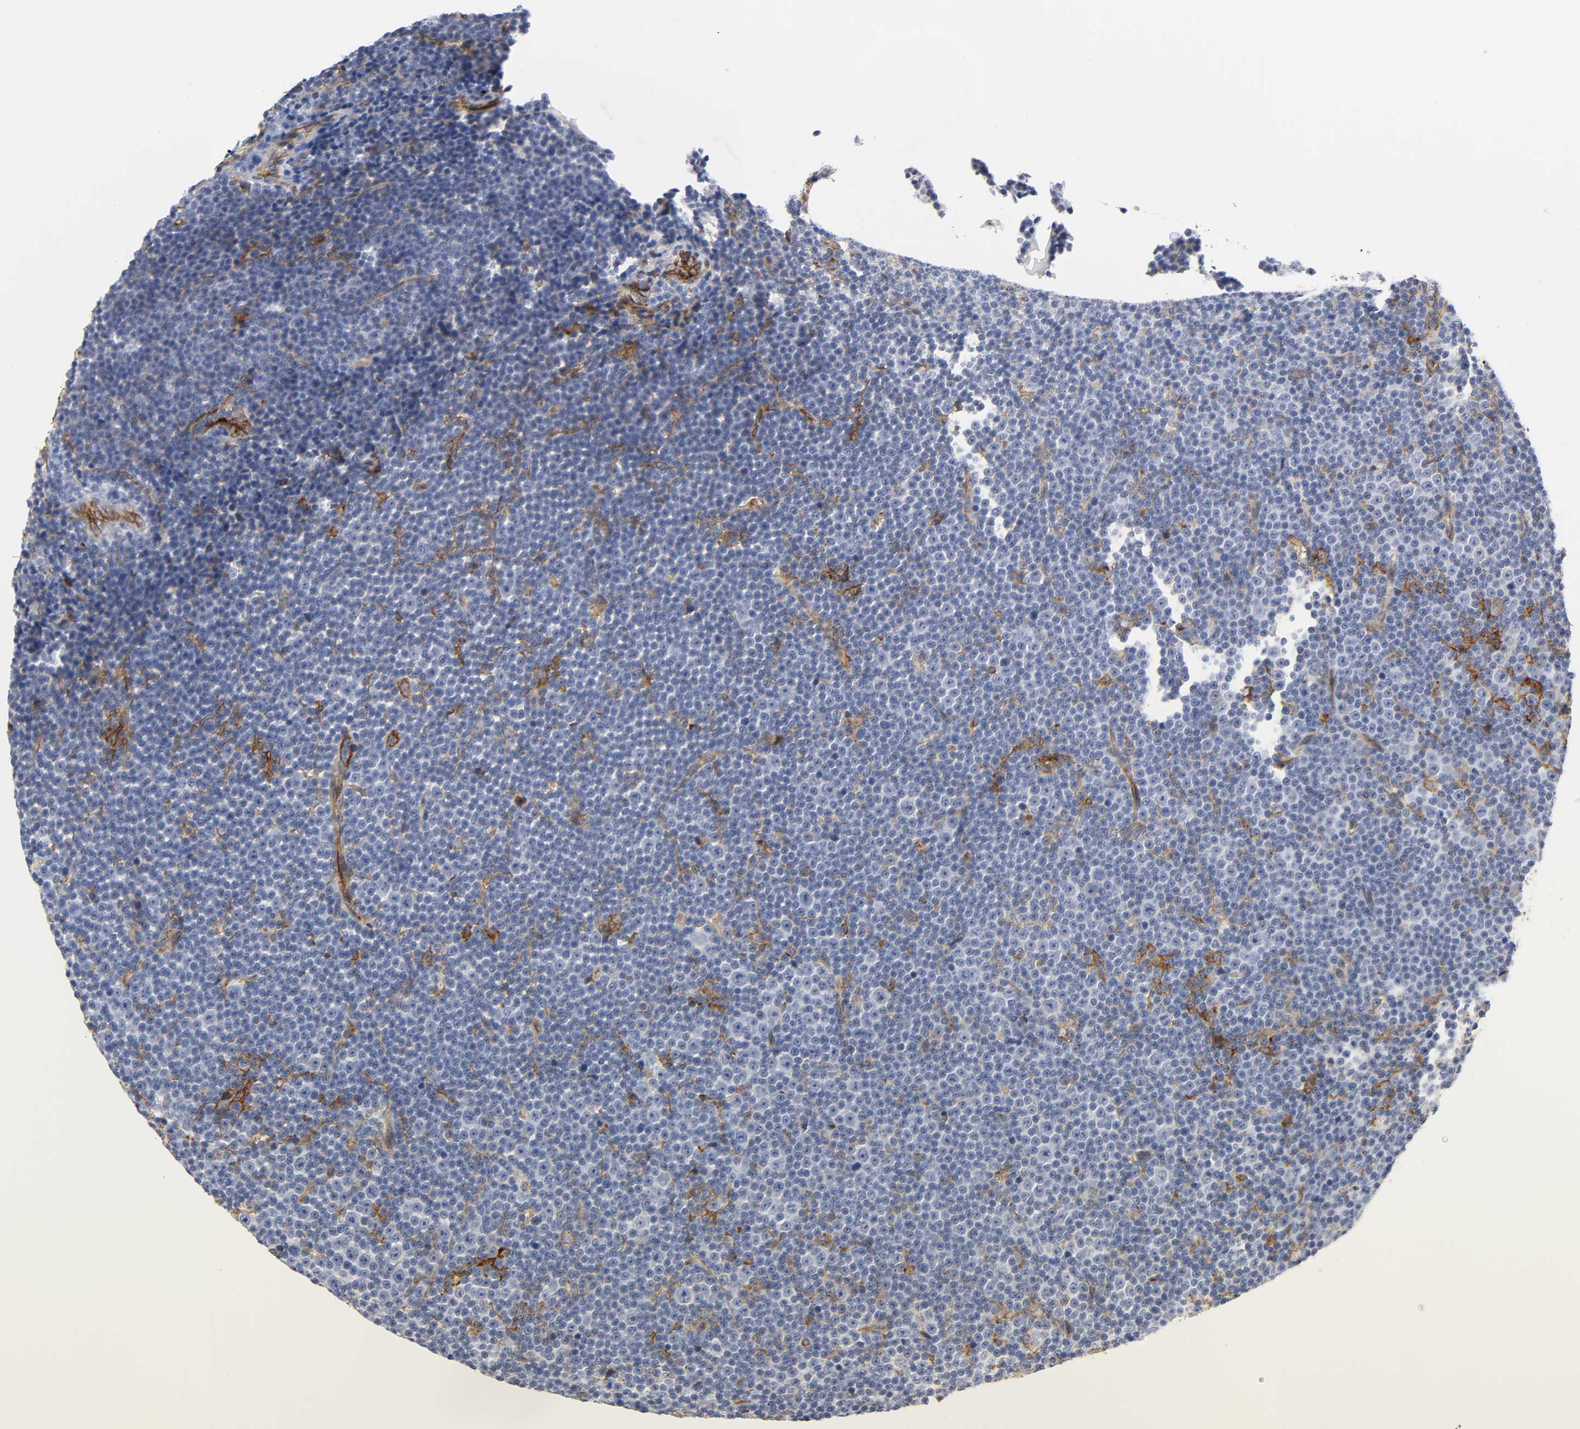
{"staining": {"intensity": "negative", "quantity": "none", "location": "none"}, "tissue": "lymphoma", "cell_type": "Tumor cells", "image_type": "cancer", "snomed": [{"axis": "morphology", "description": "Malignant lymphoma, non-Hodgkin's type, Low grade"}, {"axis": "topography", "description": "Lymph node"}], "caption": "The immunohistochemistry (IHC) image has no significant staining in tumor cells of lymphoma tissue. (Stains: DAB immunohistochemistry (IHC) with hematoxylin counter stain, Microscopy: brightfield microscopy at high magnification).", "gene": "ICAM1", "patient": {"sex": "female", "age": 67}}